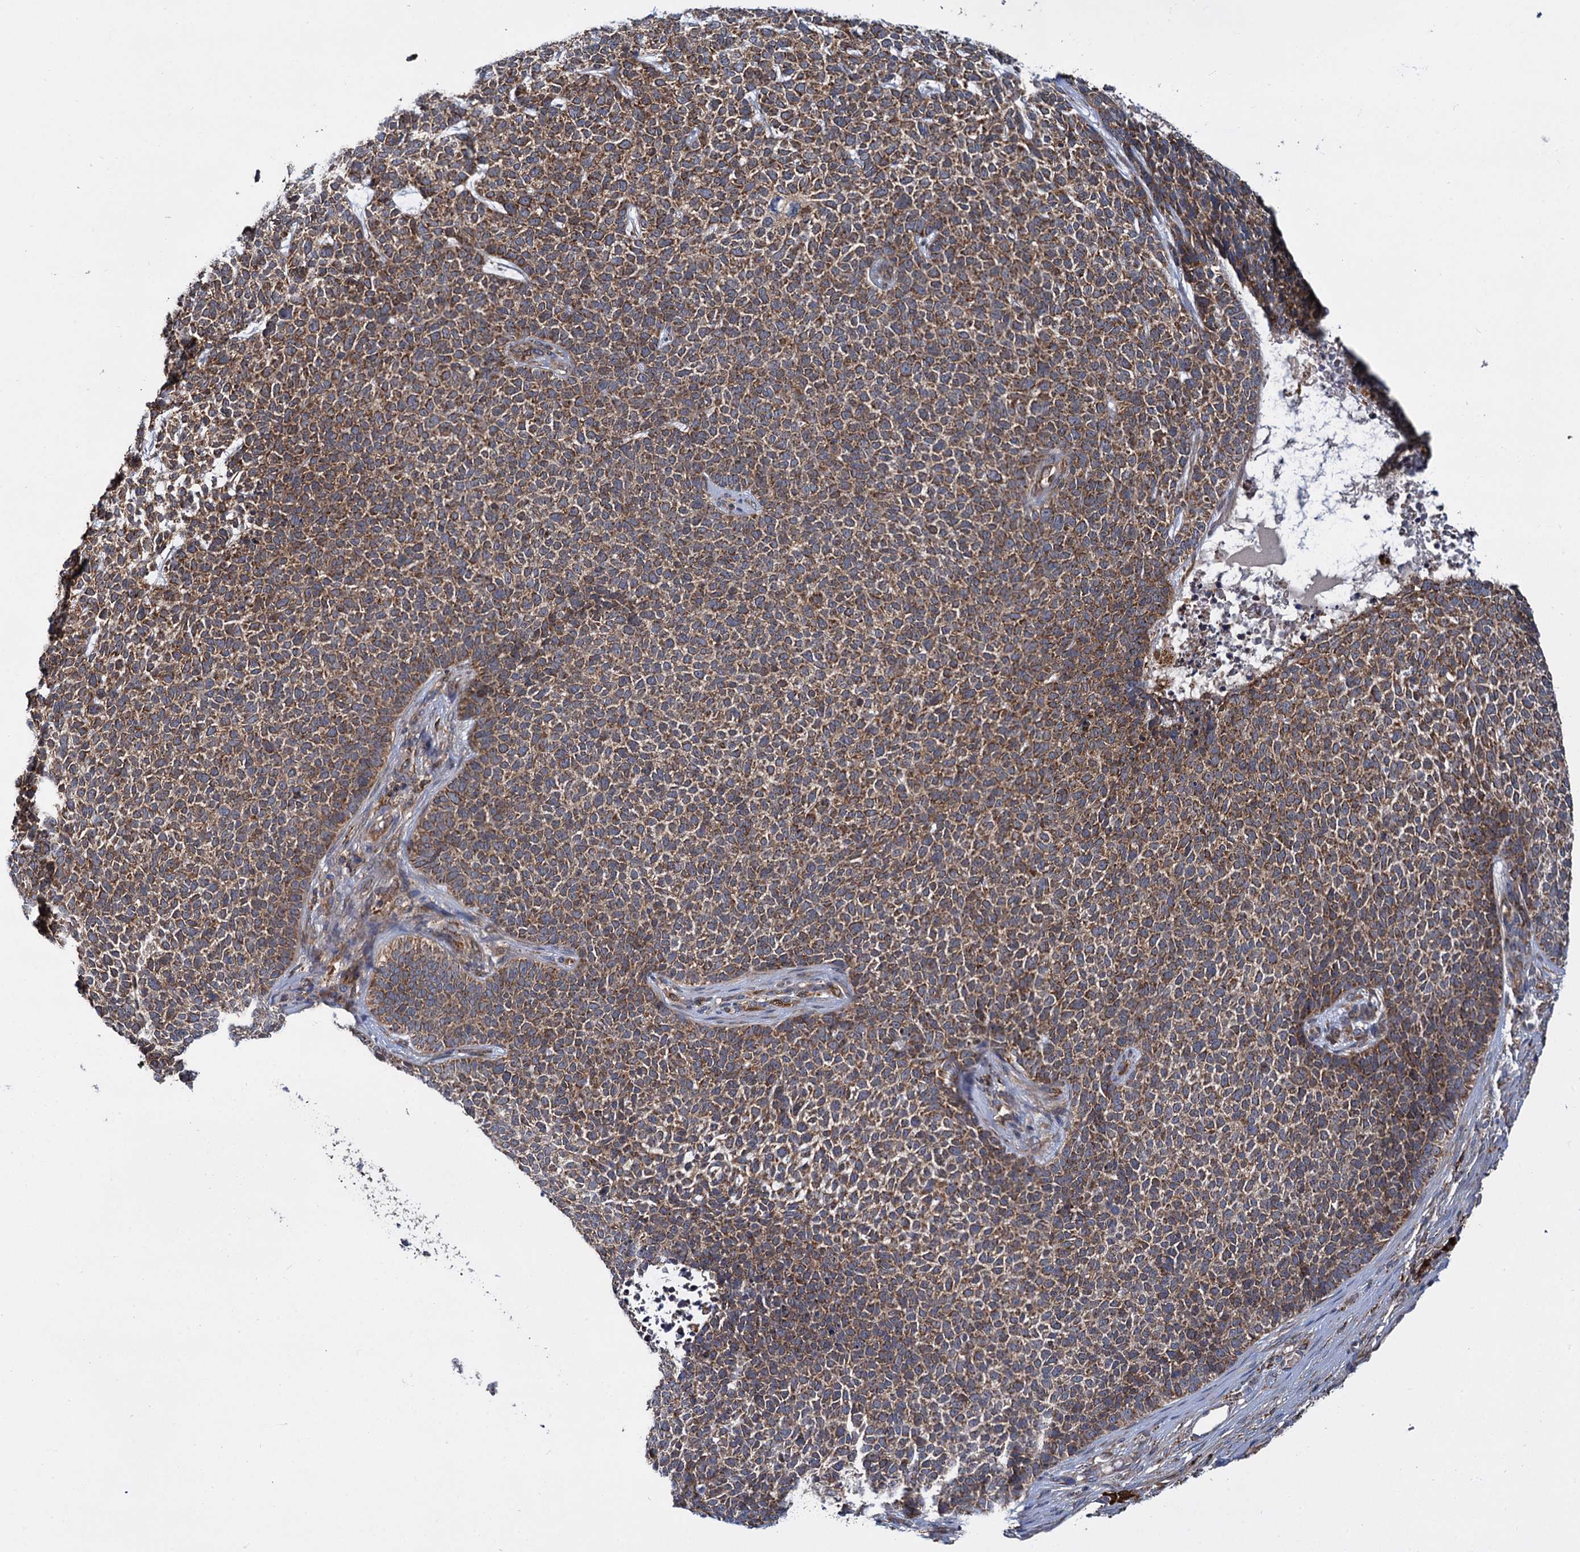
{"staining": {"intensity": "moderate", "quantity": ">75%", "location": "cytoplasmic/membranous"}, "tissue": "skin cancer", "cell_type": "Tumor cells", "image_type": "cancer", "snomed": [{"axis": "morphology", "description": "Basal cell carcinoma"}, {"axis": "topography", "description": "Skin"}], "caption": "This is an image of immunohistochemistry (IHC) staining of basal cell carcinoma (skin), which shows moderate staining in the cytoplasmic/membranous of tumor cells.", "gene": "UFM1", "patient": {"sex": "female", "age": 84}}